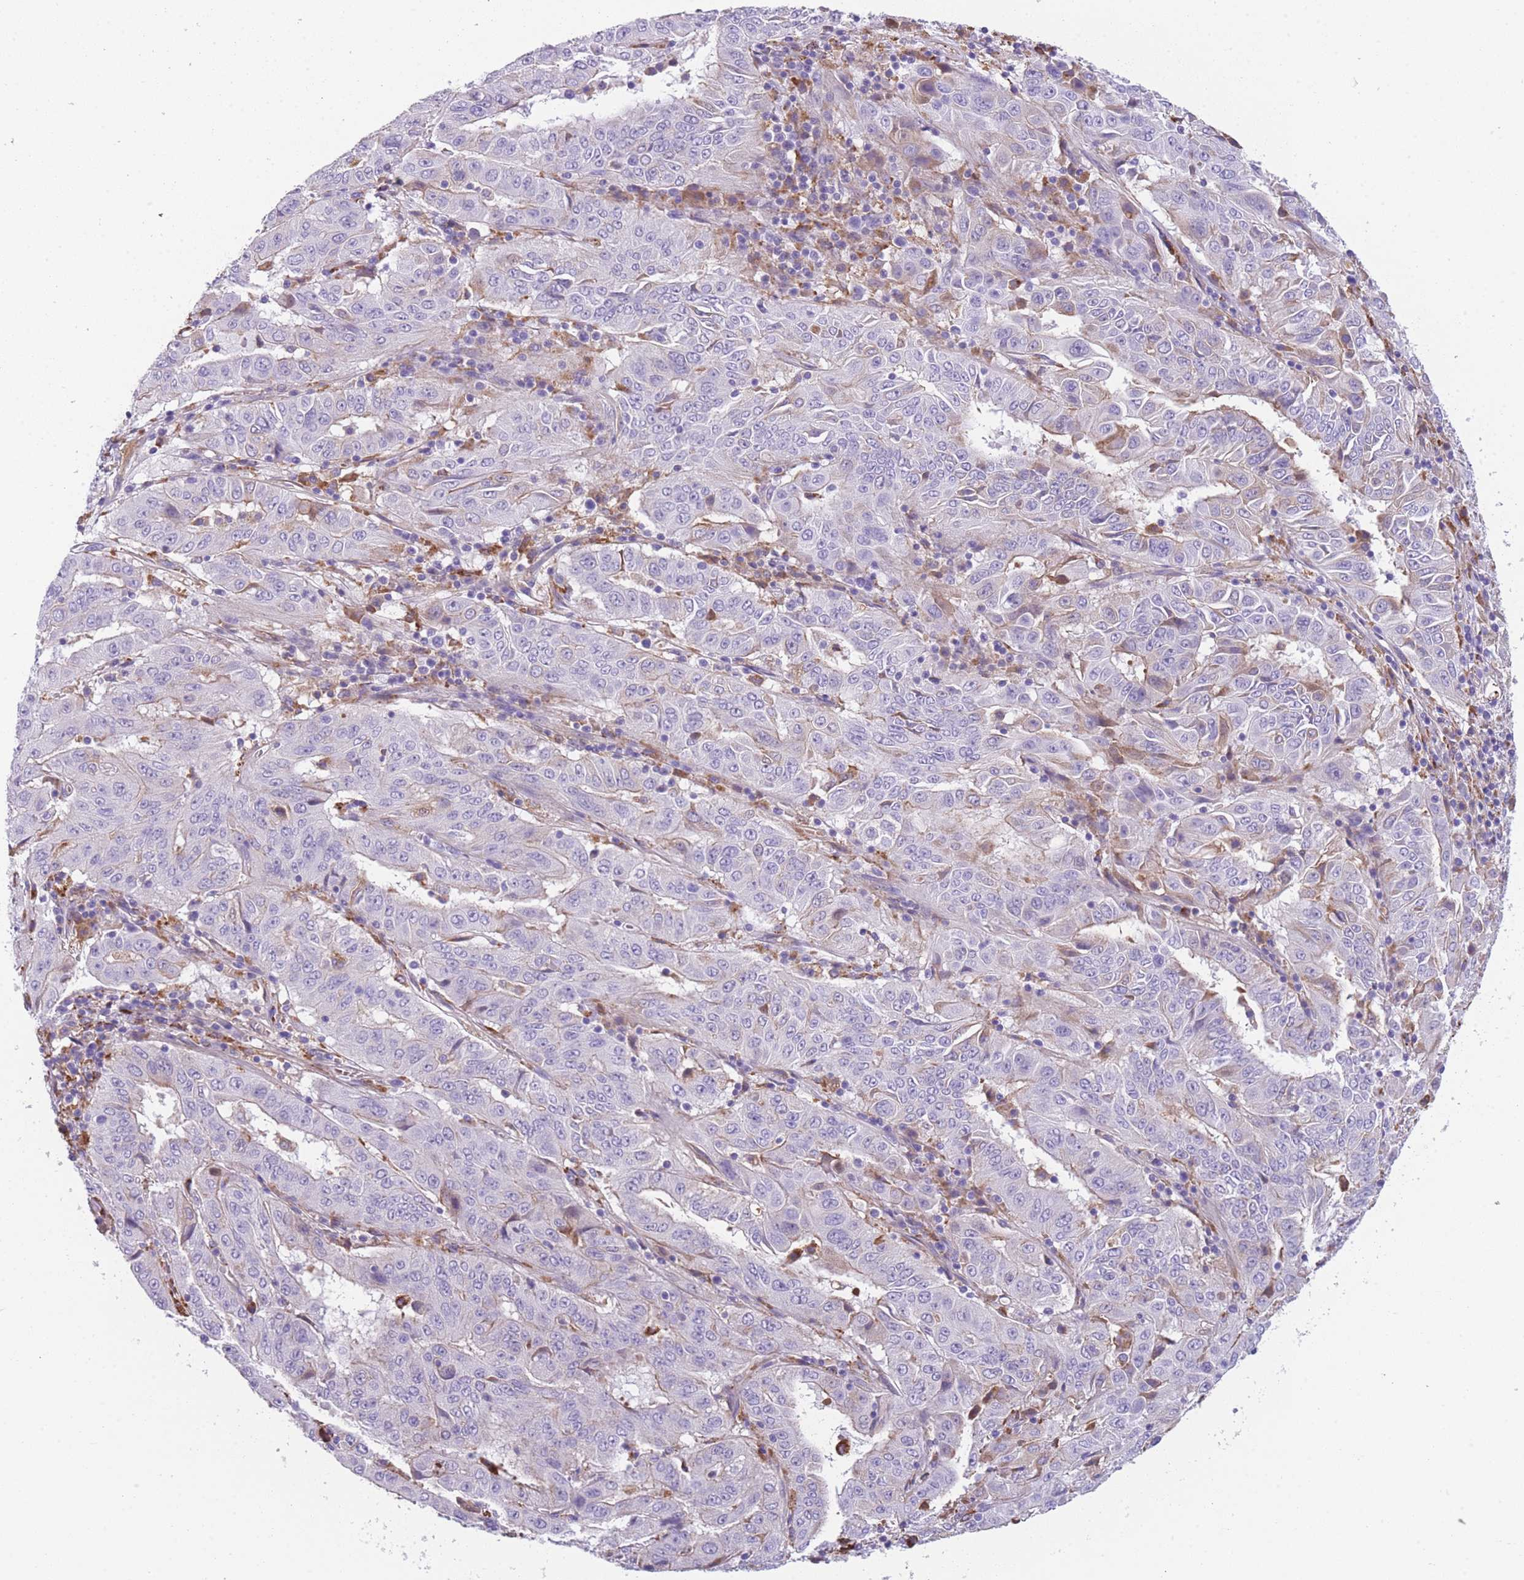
{"staining": {"intensity": "negative", "quantity": "none", "location": "none"}, "tissue": "pancreatic cancer", "cell_type": "Tumor cells", "image_type": "cancer", "snomed": [{"axis": "morphology", "description": "Adenocarcinoma, NOS"}, {"axis": "topography", "description": "Pancreas"}], "caption": "DAB (3,3'-diaminobenzidine) immunohistochemical staining of human pancreatic cancer (adenocarcinoma) displays no significant positivity in tumor cells.", "gene": "GNAT1", "patient": {"sex": "male", "age": 63}}